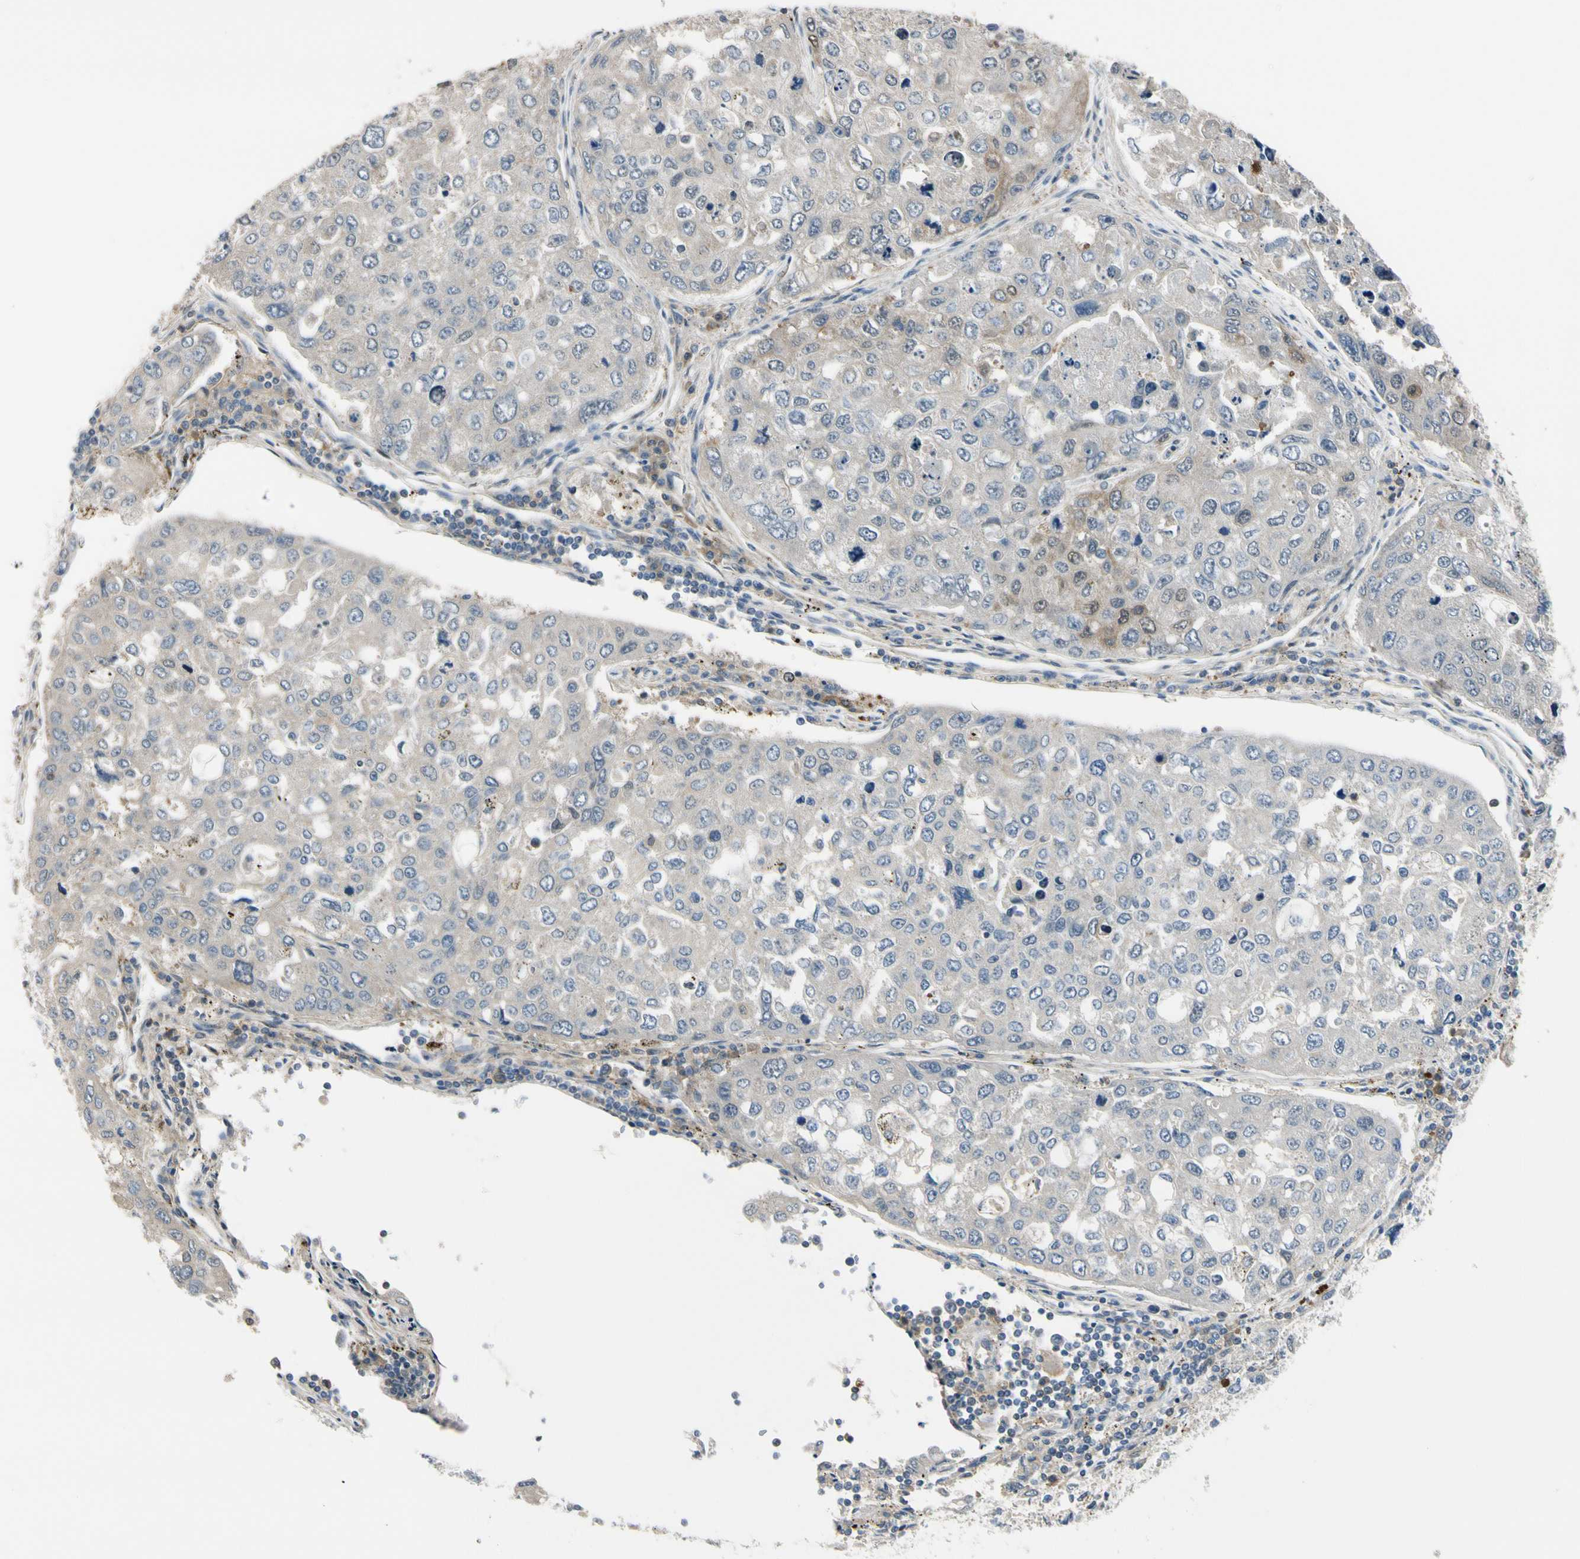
{"staining": {"intensity": "moderate", "quantity": "<25%", "location": "cytoplasmic/membranous,nuclear"}, "tissue": "urothelial cancer", "cell_type": "Tumor cells", "image_type": "cancer", "snomed": [{"axis": "morphology", "description": "Urothelial carcinoma, High grade"}, {"axis": "topography", "description": "Lymph node"}, {"axis": "topography", "description": "Urinary bladder"}], "caption": "High-power microscopy captured an IHC histopathology image of urothelial carcinoma (high-grade), revealing moderate cytoplasmic/membranous and nuclear expression in about <25% of tumor cells.", "gene": "RASGRF1", "patient": {"sex": "male", "age": 51}}